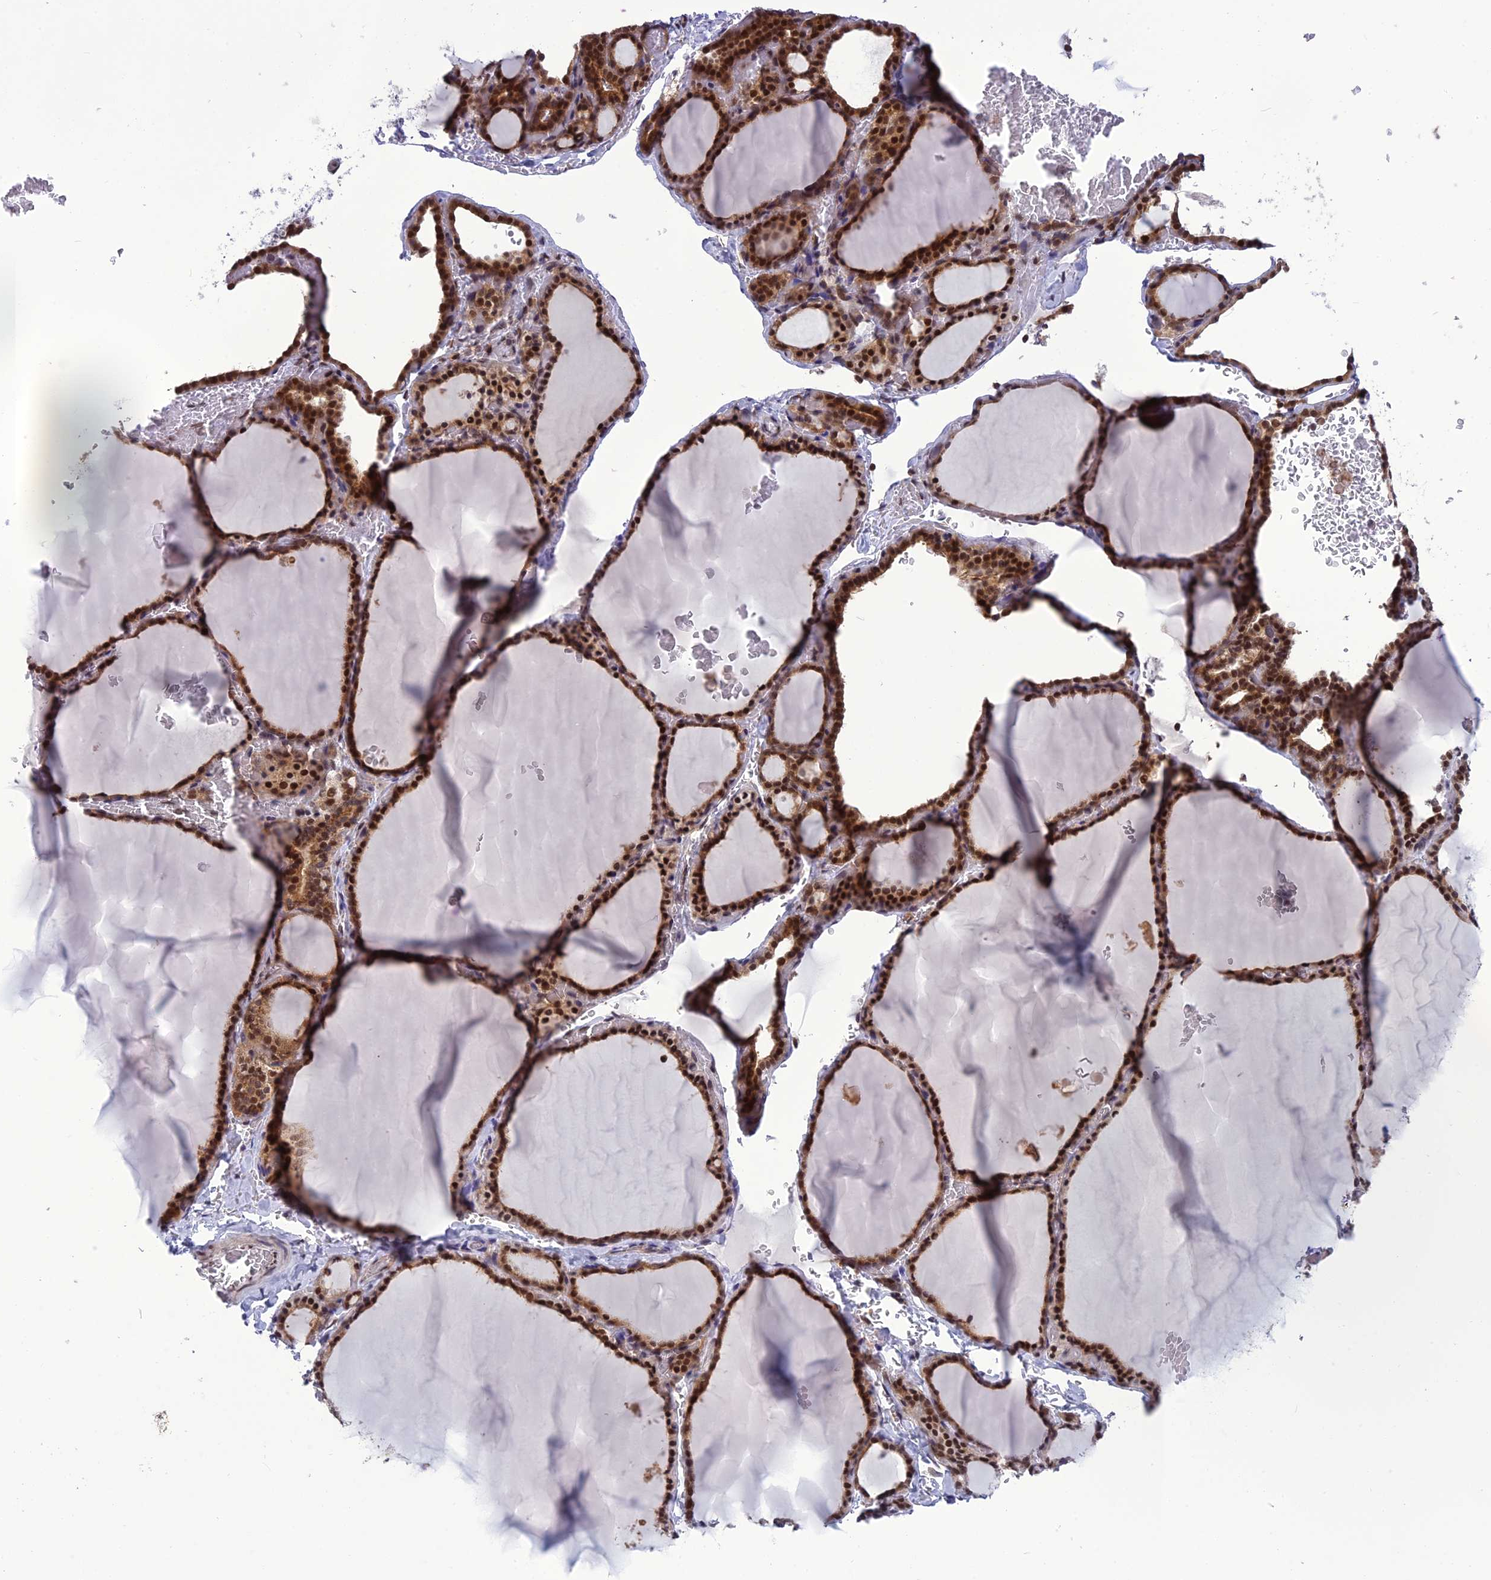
{"staining": {"intensity": "strong", "quantity": ">75%", "location": "cytoplasmic/membranous,nuclear"}, "tissue": "thyroid gland", "cell_type": "Glandular cells", "image_type": "normal", "snomed": [{"axis": "morphology", "description": "Normal tissue, NOS"}, {"axis": "topography", "description": "Thyroid gland"}], "caption": "Protein expression by IHC demonstrates strong cytoplasmic/membranous,nuclear positivity in about >75% of glandular cells in benign thyroid gland. The protein is shown in brown color, while the nuclei are stained blue.", "gene": "RTRAF", "patient": {"sex": "female", "age": 39}}